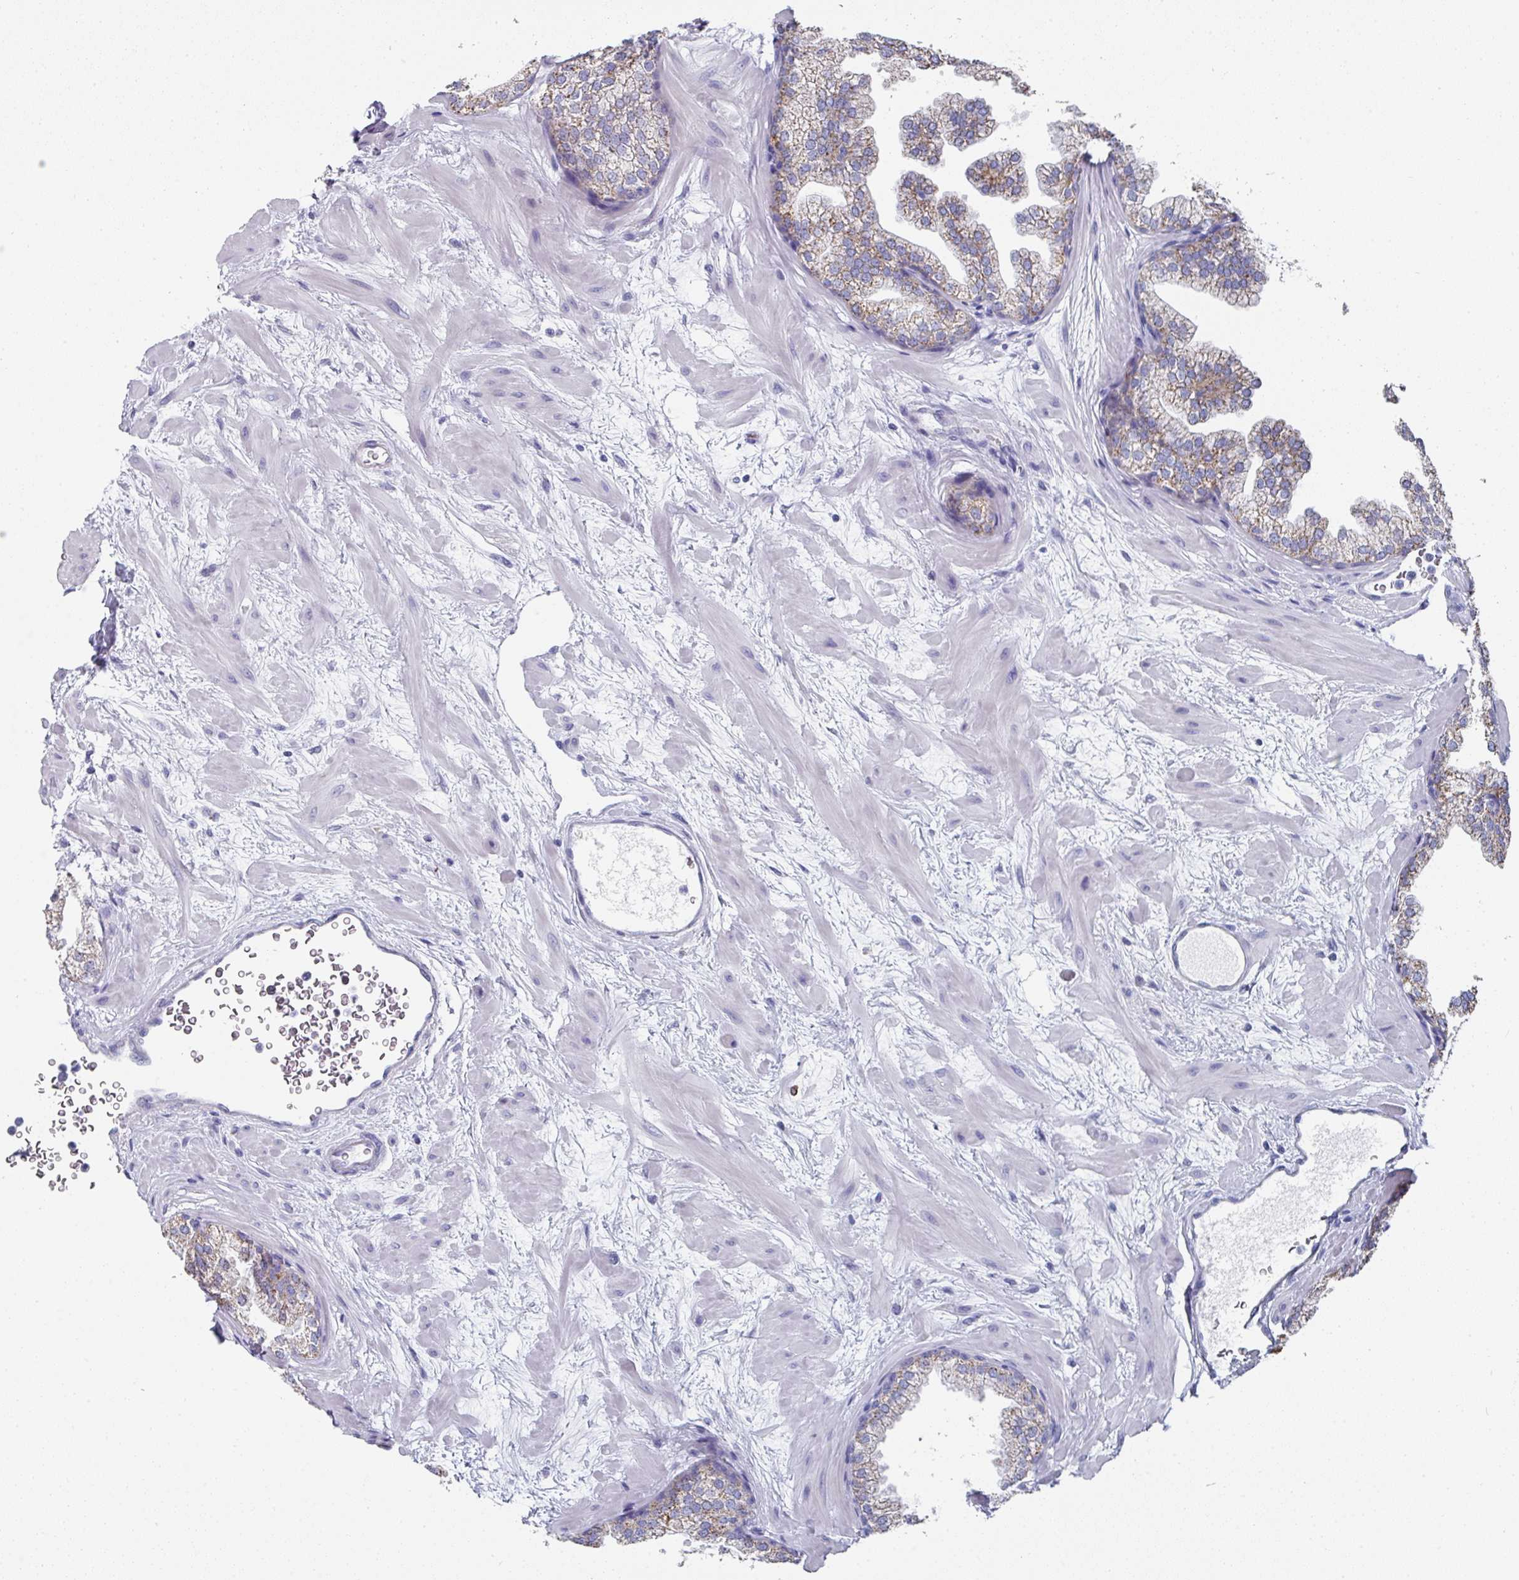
{"staining": {"intensity": "moderate", "quantity": "25%-75%", "location": "cytoplasmic/membranous"}, "tissue": "prostate", "cell_type": "Glandular cells", "image_type": "normal", "snomed": [{"axis": "morphology", "description": "Normal tissue, NOS"}, {"axis": "topography", "description": "Prostate"}], "caption": "Protein staining of unremarkable prostate shows moderate cytoplasmic/membranous expression in approximately 25%-75% of glandular cells.", "gene": "SETBP1", "patient": {"sex": "male", "age": 37}}